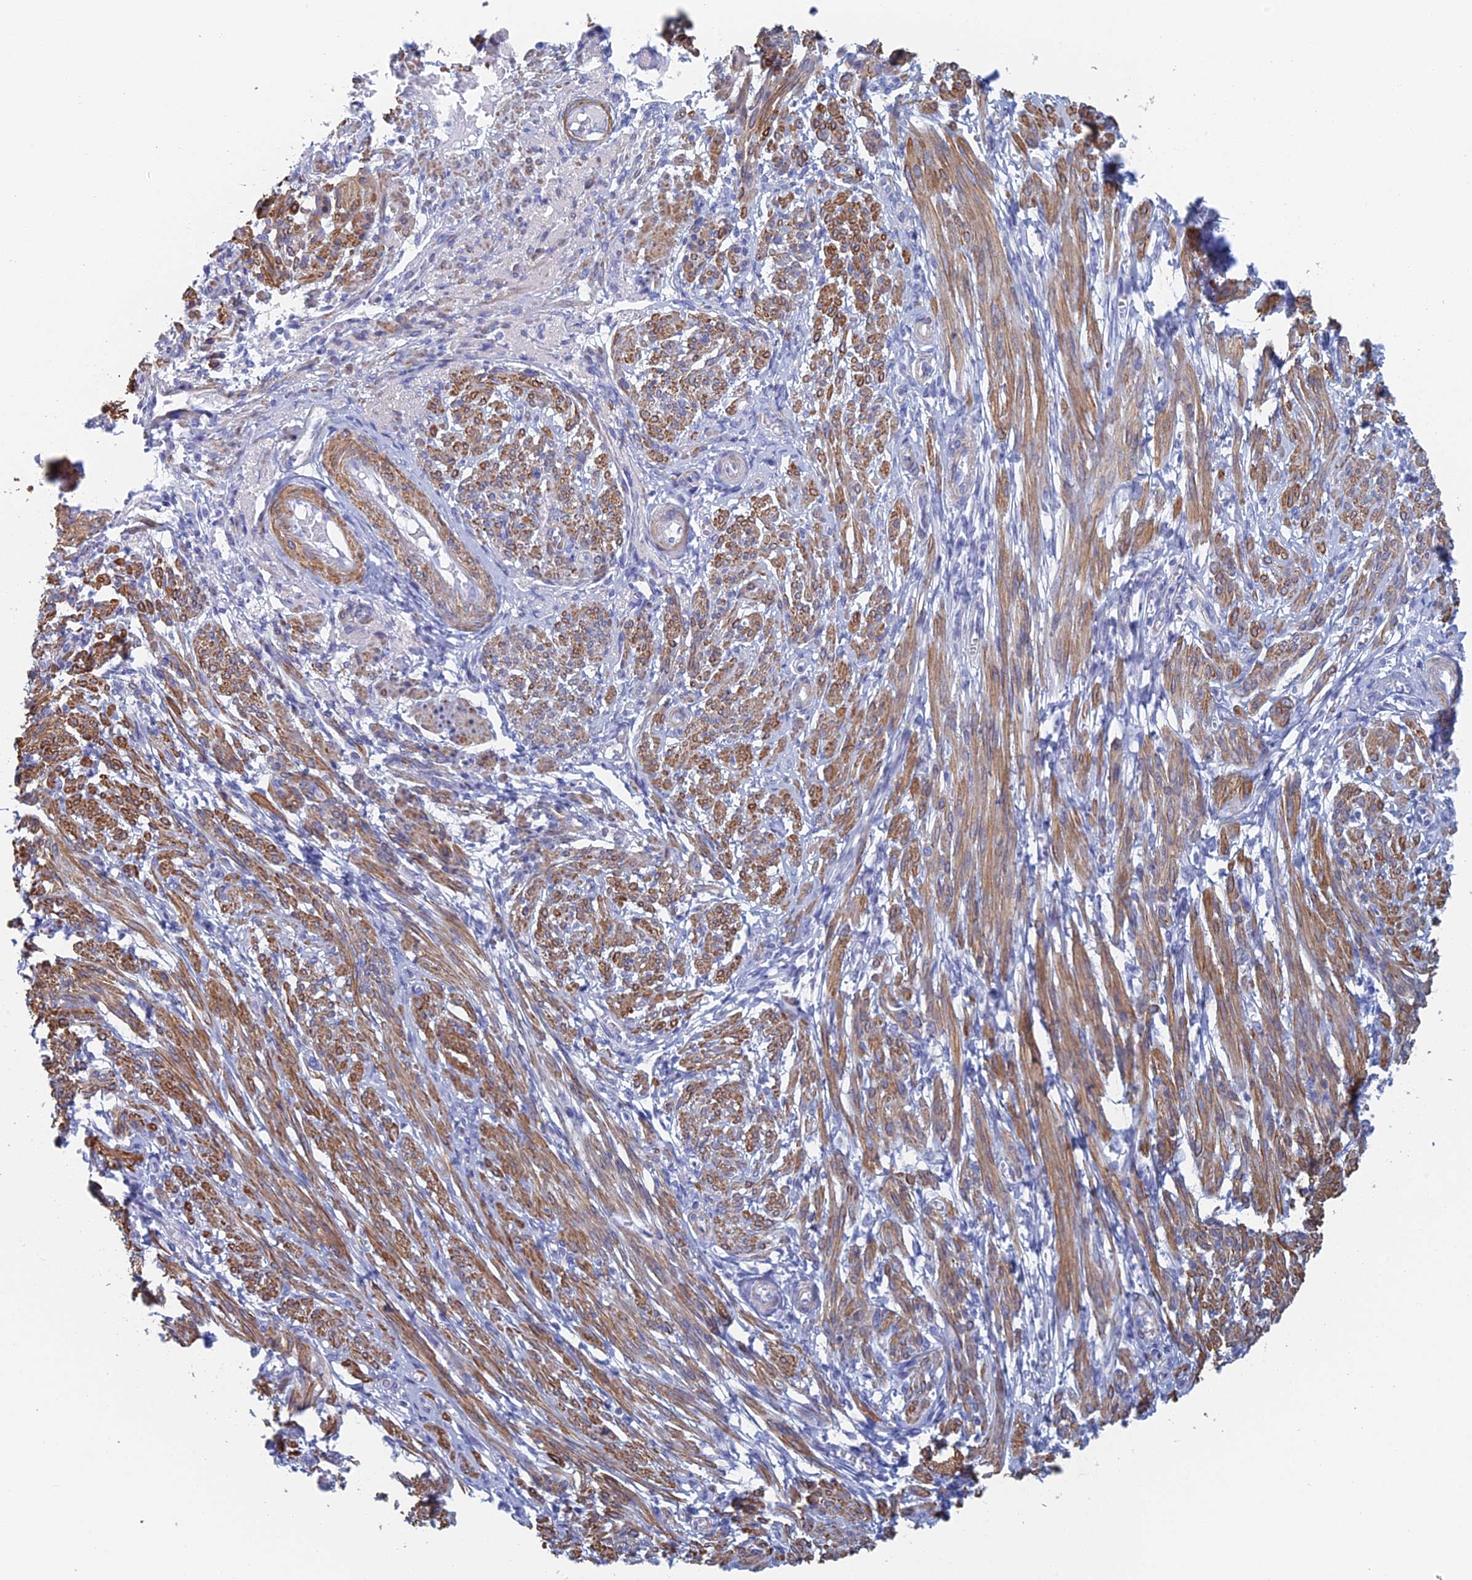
{"staining": {"intensity": "strong", "quantity": "25%-75%", "location": "cytoplasmic/membranous"}, "tissue": "smooth muscle", "cell_type": "Smooth muscle cells", "image_type": "normal", "snomed": [{"axis": "morphology", "description": "Normal tissue, NOS"}, {"axis": "topography", "description": "Smooth muscle"}], "caption": "Benign smooth muscle was stained to show a protein in brown. There is high levels of strong cytoplasmic/membranous expression in about 25%-75% of smooth muscle cells. Immunohistochemistry (ihc) stains the protein in brown and the nuclei are stained blue.", "gene": "KCNK18", "patient": {"sex": "female", "age": 39}}